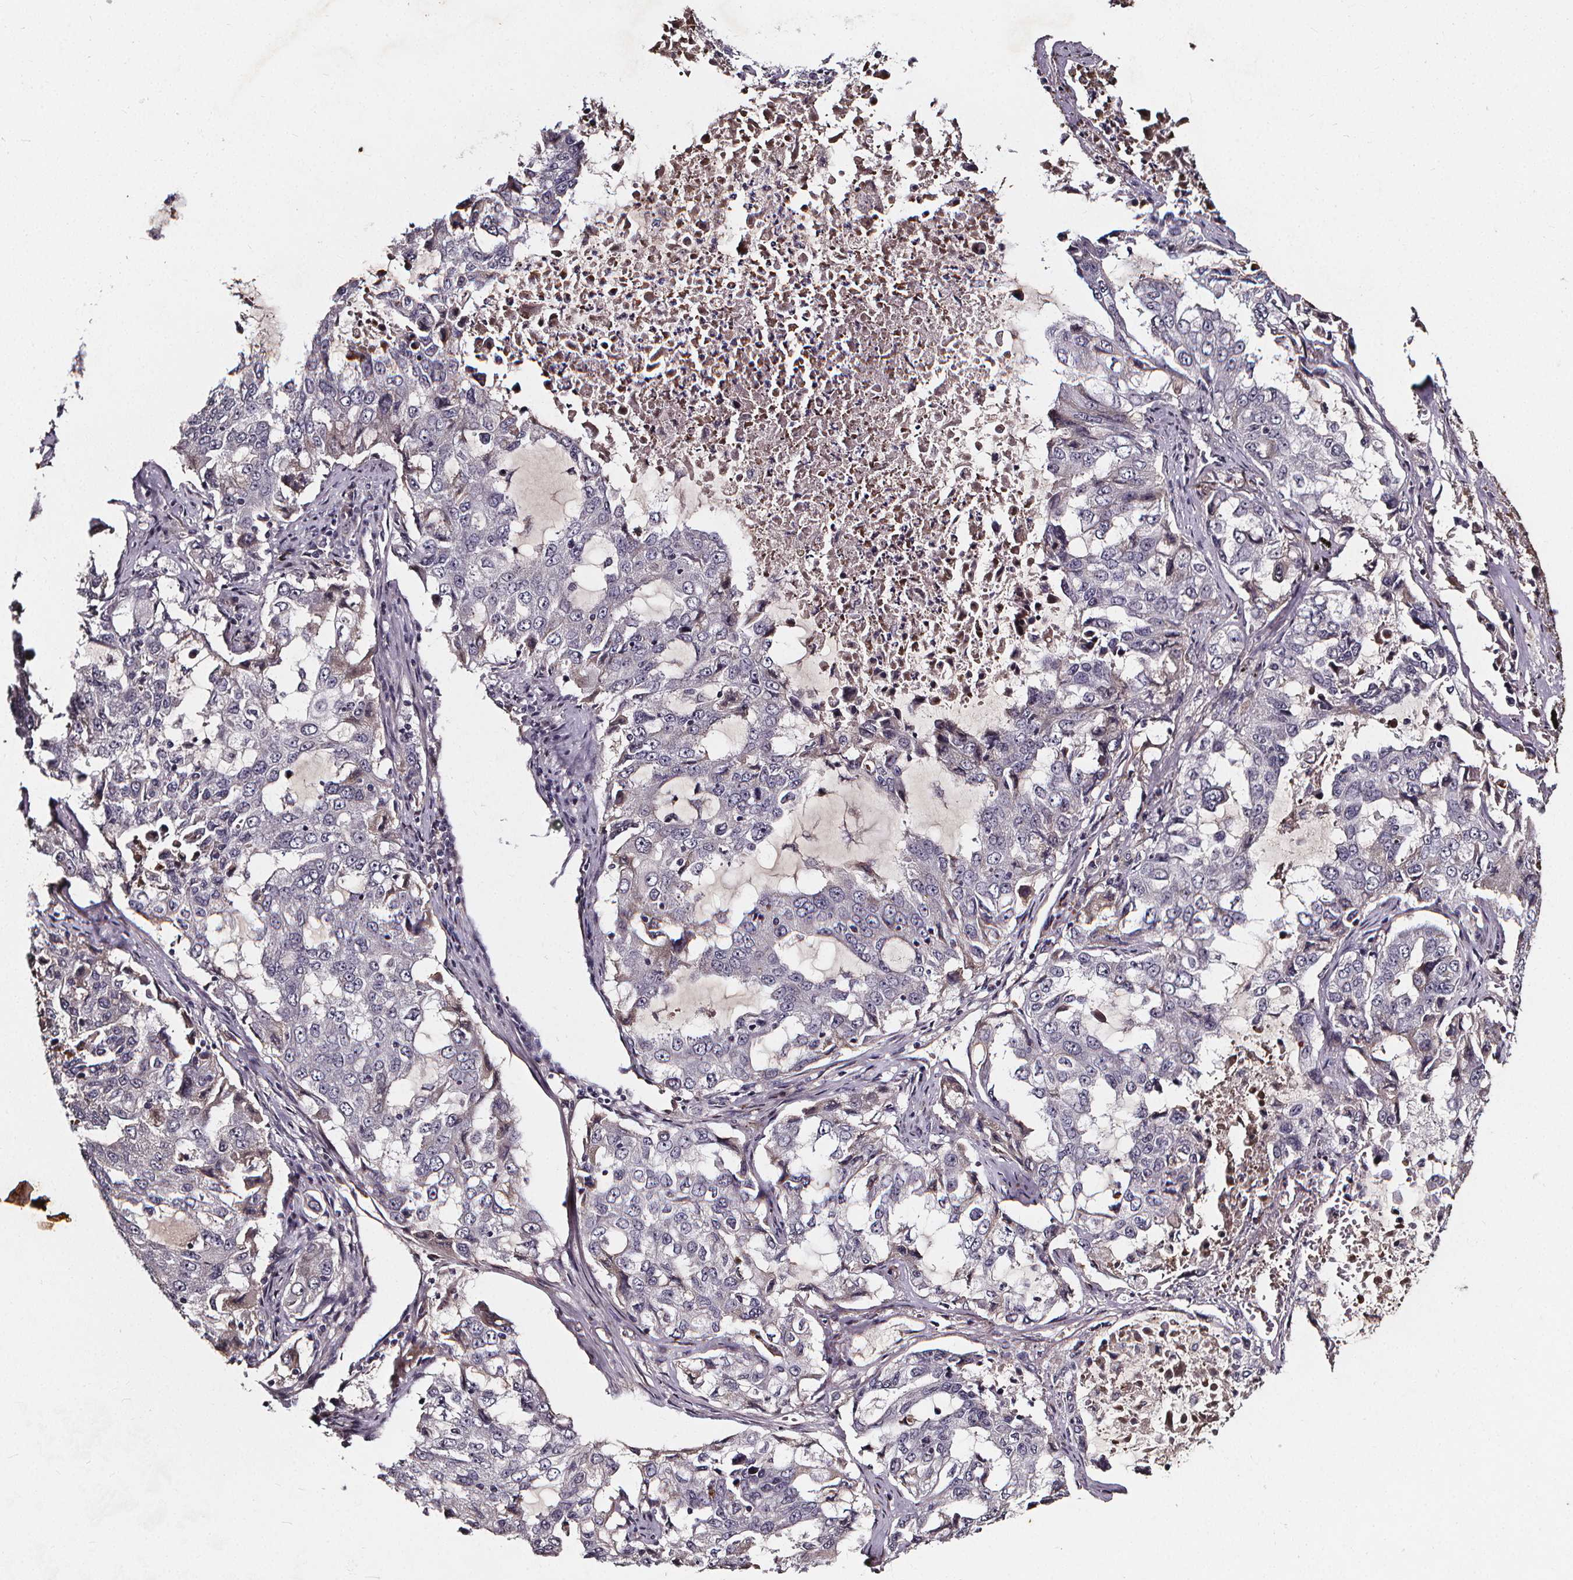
{"staining": {"intensity": "negative", "quantity": "none", "location": "none"}, "tissue": "lung cancer", "cell_type": "Tumor cells", "image_type": "cancer", "snomed": [{"axis": "morphology", "description": "Adenocarcinoma, NOS"}, {"axis": "topography", "description": "Lung"}], "caption": "Lung cancer stained for a protein using immunohistochemistry displays no expression tumor cells.", "gene": "SPAG8", "patient": {"sex": "female", "age": 61}}